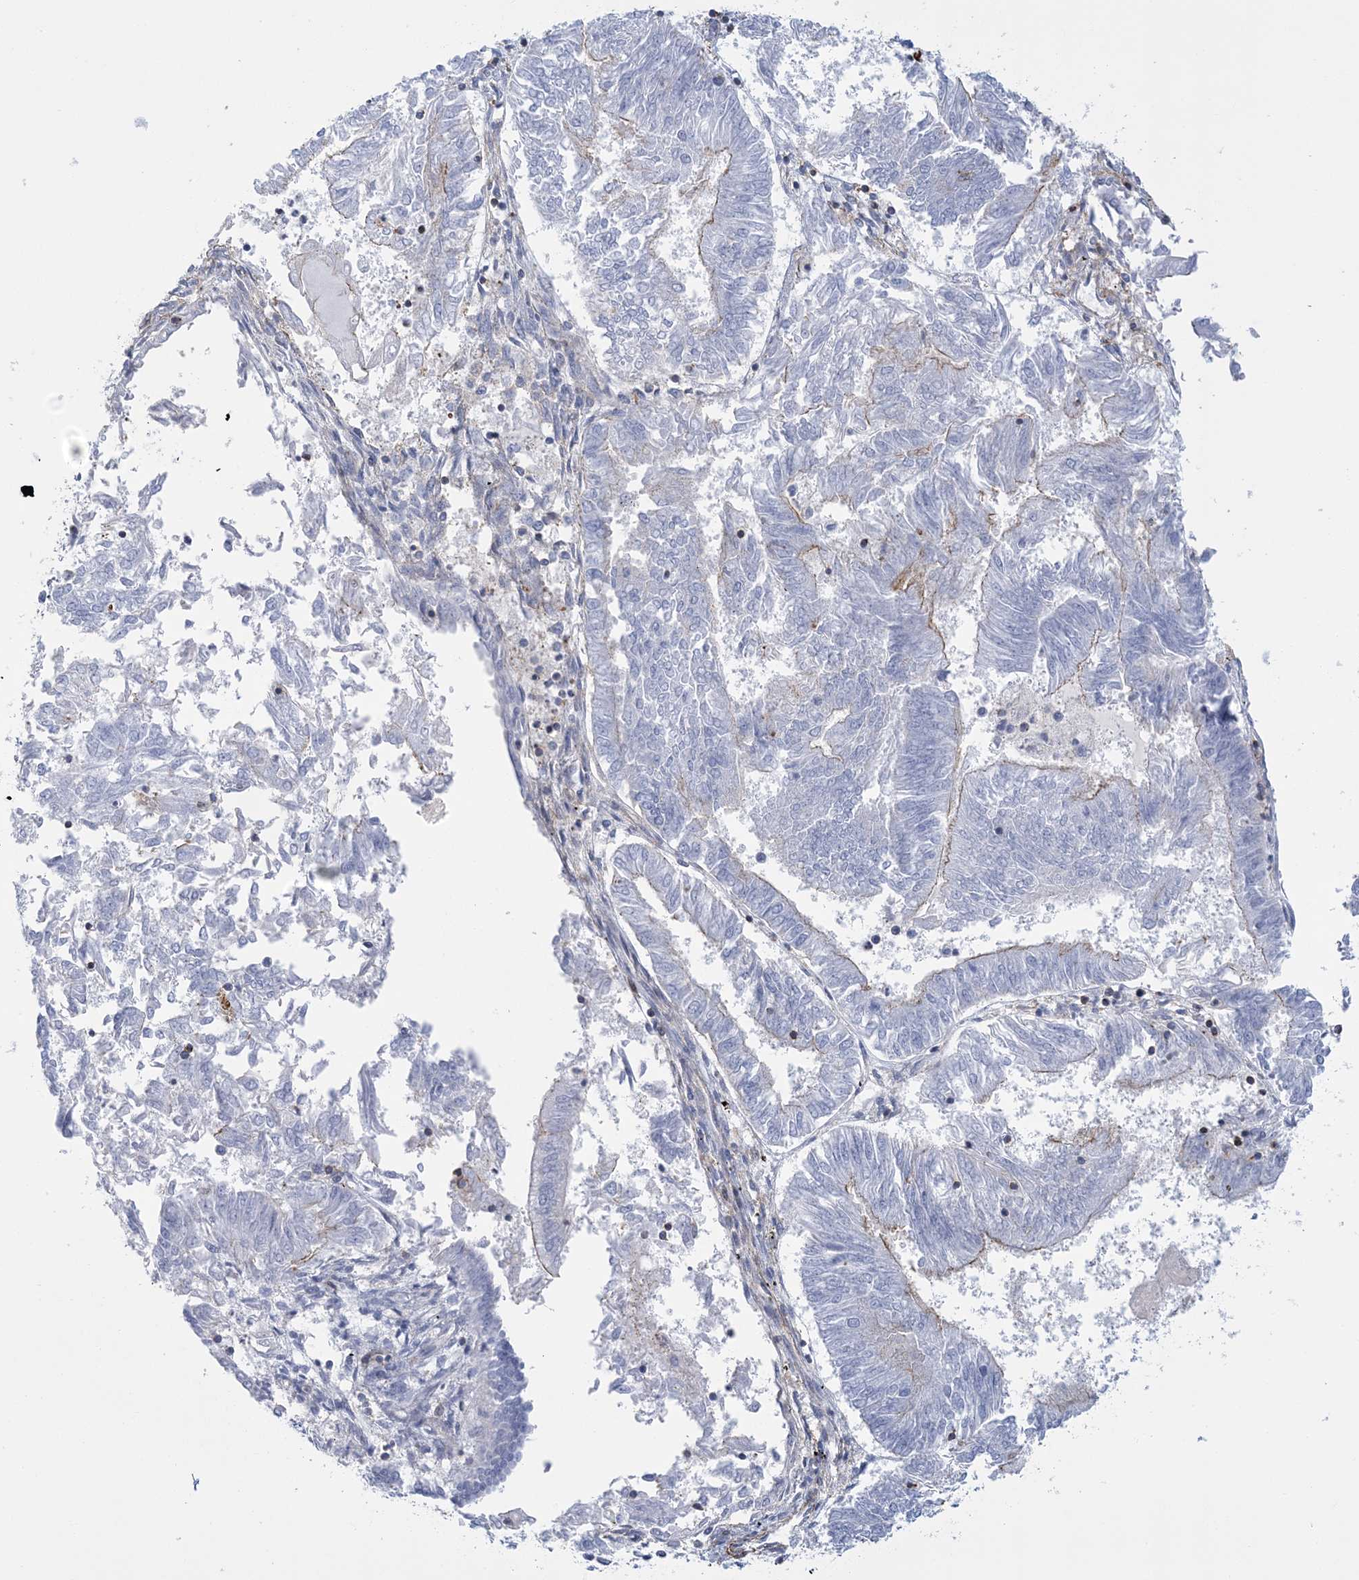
{"staining": {"intensity": "weak", "quantity": "<25%", "location": "cytoplasmic/membranous"}, "tissue": "endometrial cancer", "cell_type": "Tumor cells", "image_type": "cancer", "snomed": [{"axis": "morphology", "description": "Adenocarcinoma, NOS"}, {"axis": "topography", "description": "Endometrium"}], "caption": "This photomicrograph is of endometrial cancer (adenocarcinoma) stained with immunohistochemistry to label a protein in brown with the nuclei are counter-stained blue. There is no expression in tumor cells. (Immunohistochemistry (ihc), brightfield microscopy, high magnification).", "gene": "C11orf21", "patient": {"sex": "female", "age": 58}}